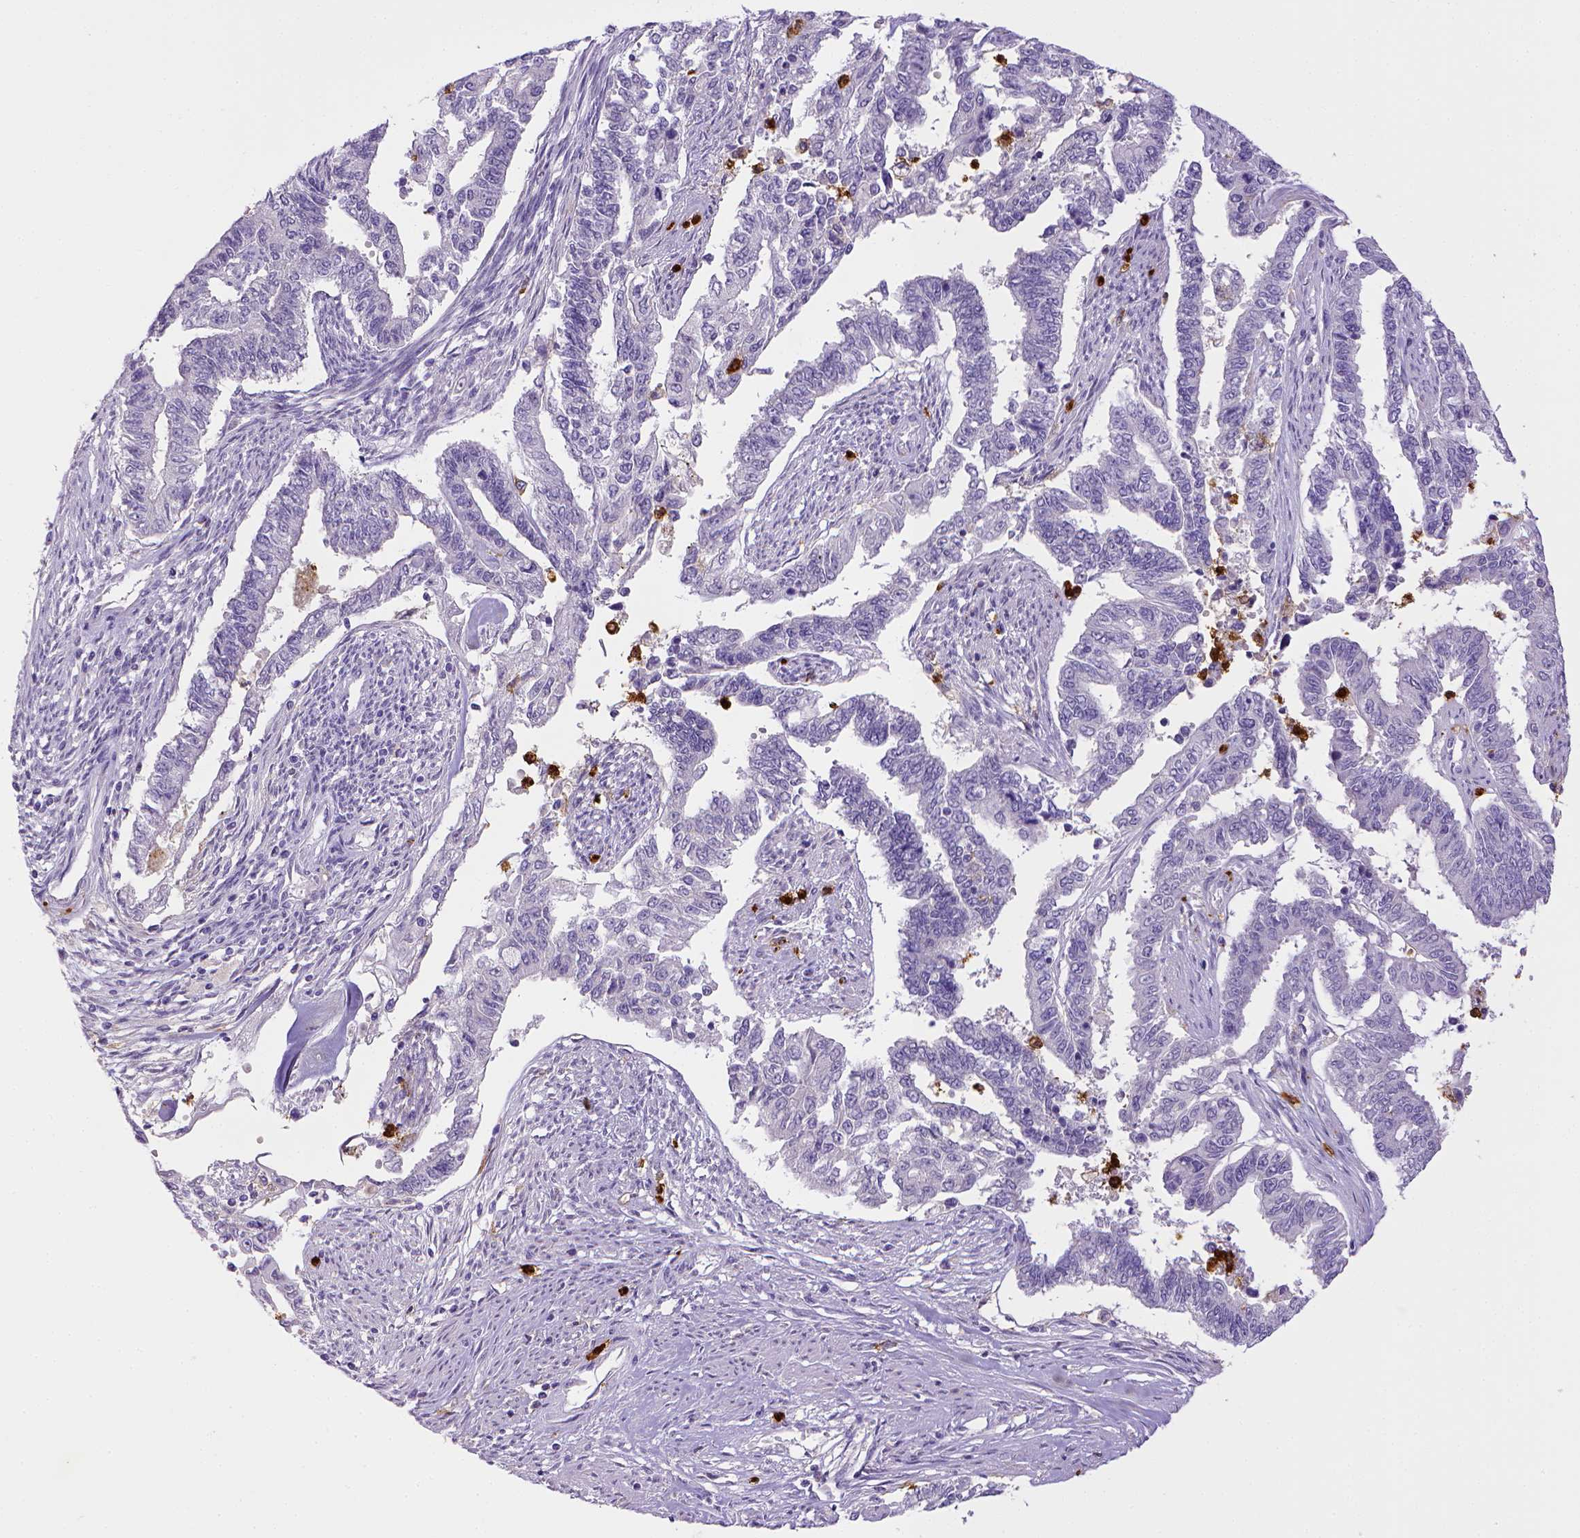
{"staining": {"intensity": "negative", "quantity": "none", "location": "none"}, "tissue": "endometrial cancer", "cell_type": "Tumor cells", "image_type": "cancer", "snomed": [{"axis": "morphology", "description": "Adenocarcinoma, NOS"}, {"axis": "topography", "description": "Uterus"}], "caption": "This is an IHC image of human adenocarcinoma (endometrial). There is no staining in tumor cells.", "gene": "ITGAM", "patient": {"sex": "female", "age": 59}}